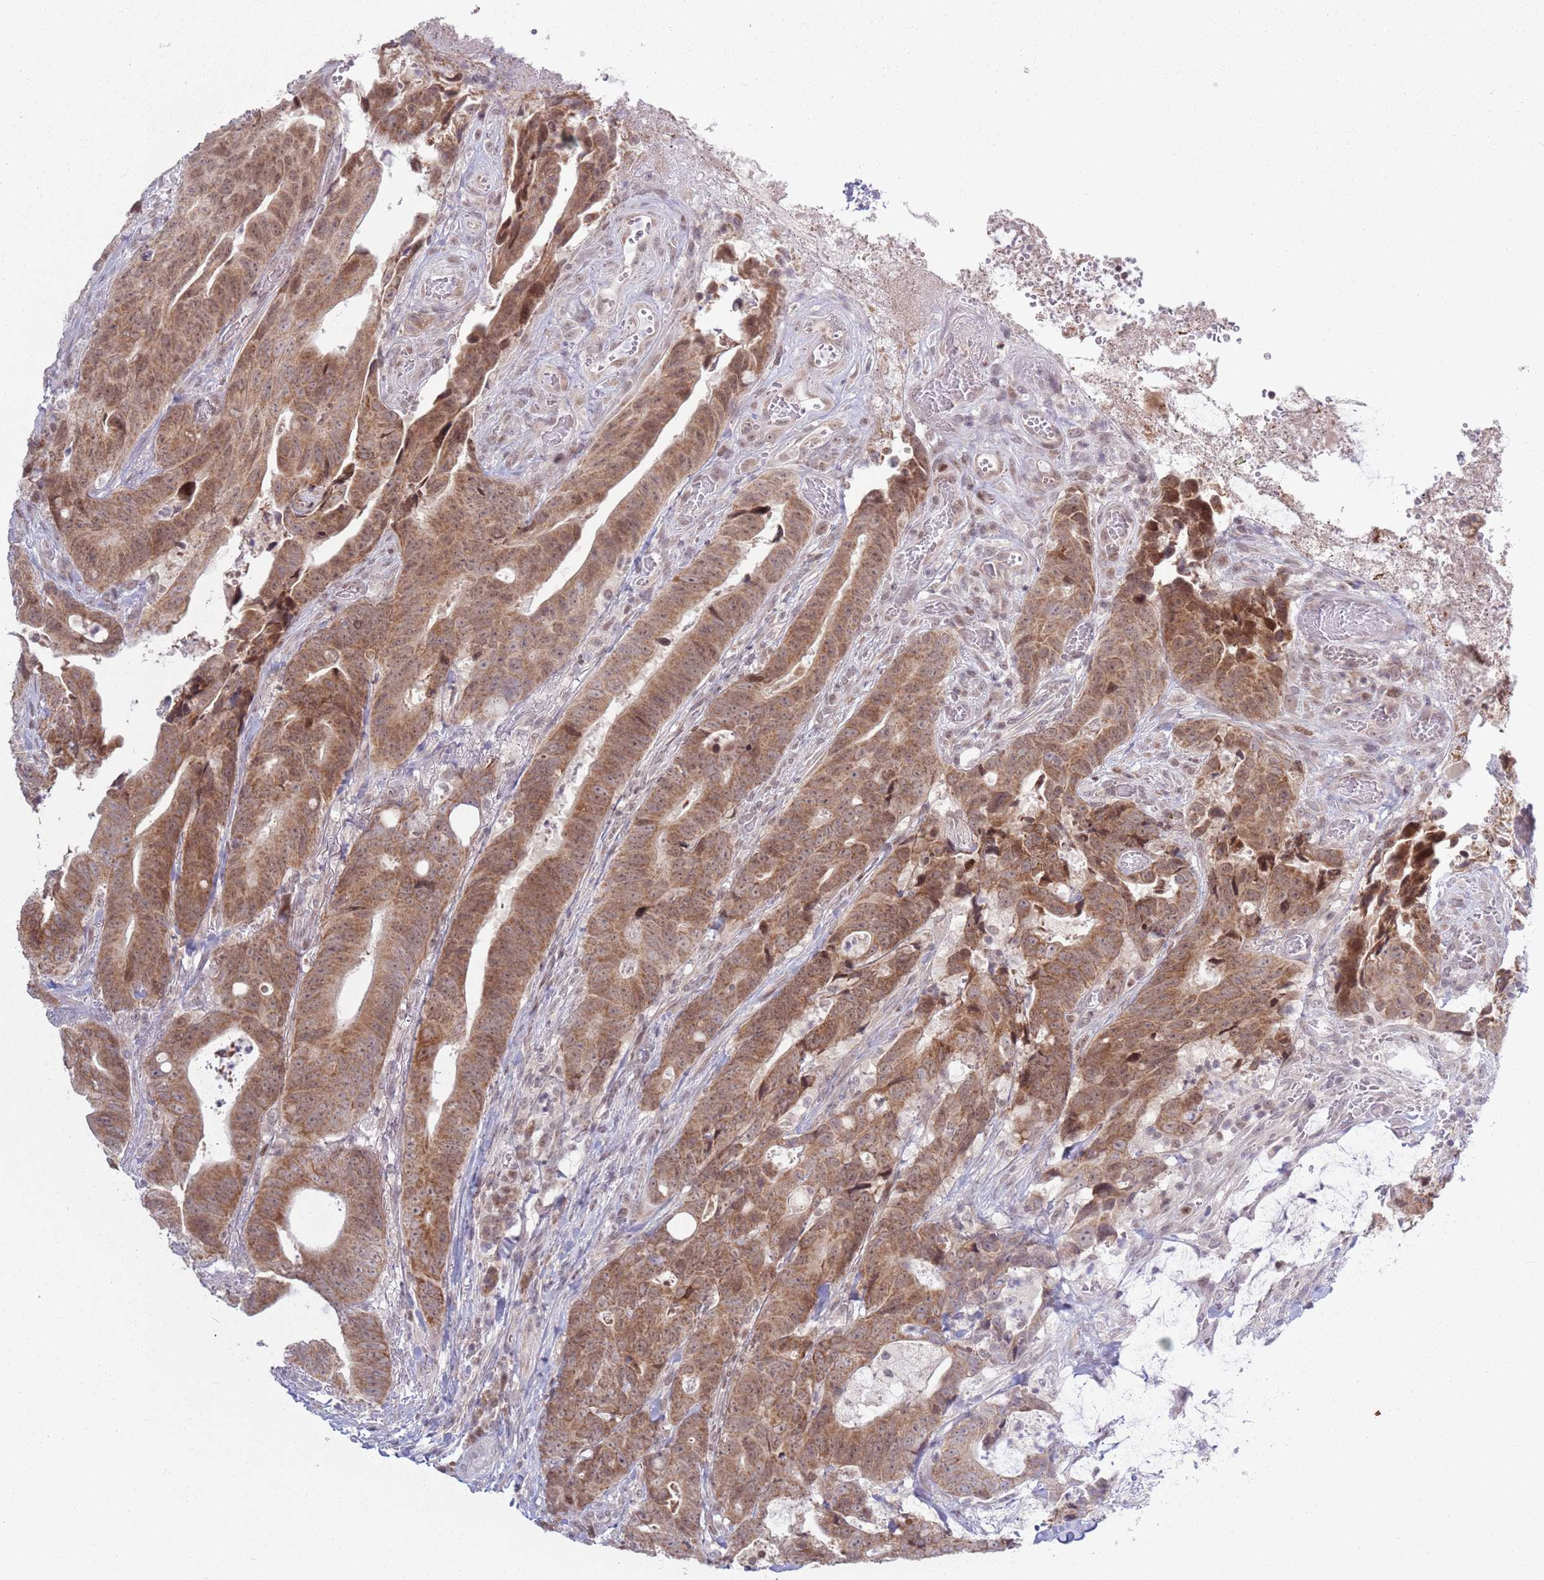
{"staining": {"intensity": "moderate", "quantity": ">75%", "location": "cytoplasmic/membranous,nuclear"}, "tissue": "colorectal cancer", "cell_type": "Tumor cells", "image_type": "cancer", "snomed": [{"axis": "morphology", "description": "Adenocarcinoma, NOS"}, {"axis": "topography", "description": "Colon"}], "caption": "Immunohistochemical staining of human colorectal adenocarcinoma exhibits moderate cytoplasmic/membranous and nuclear protein staining in about >75% of tumor cells.", "gene": "MRPL34", "patient": {"sex": "female", "age": 82}}